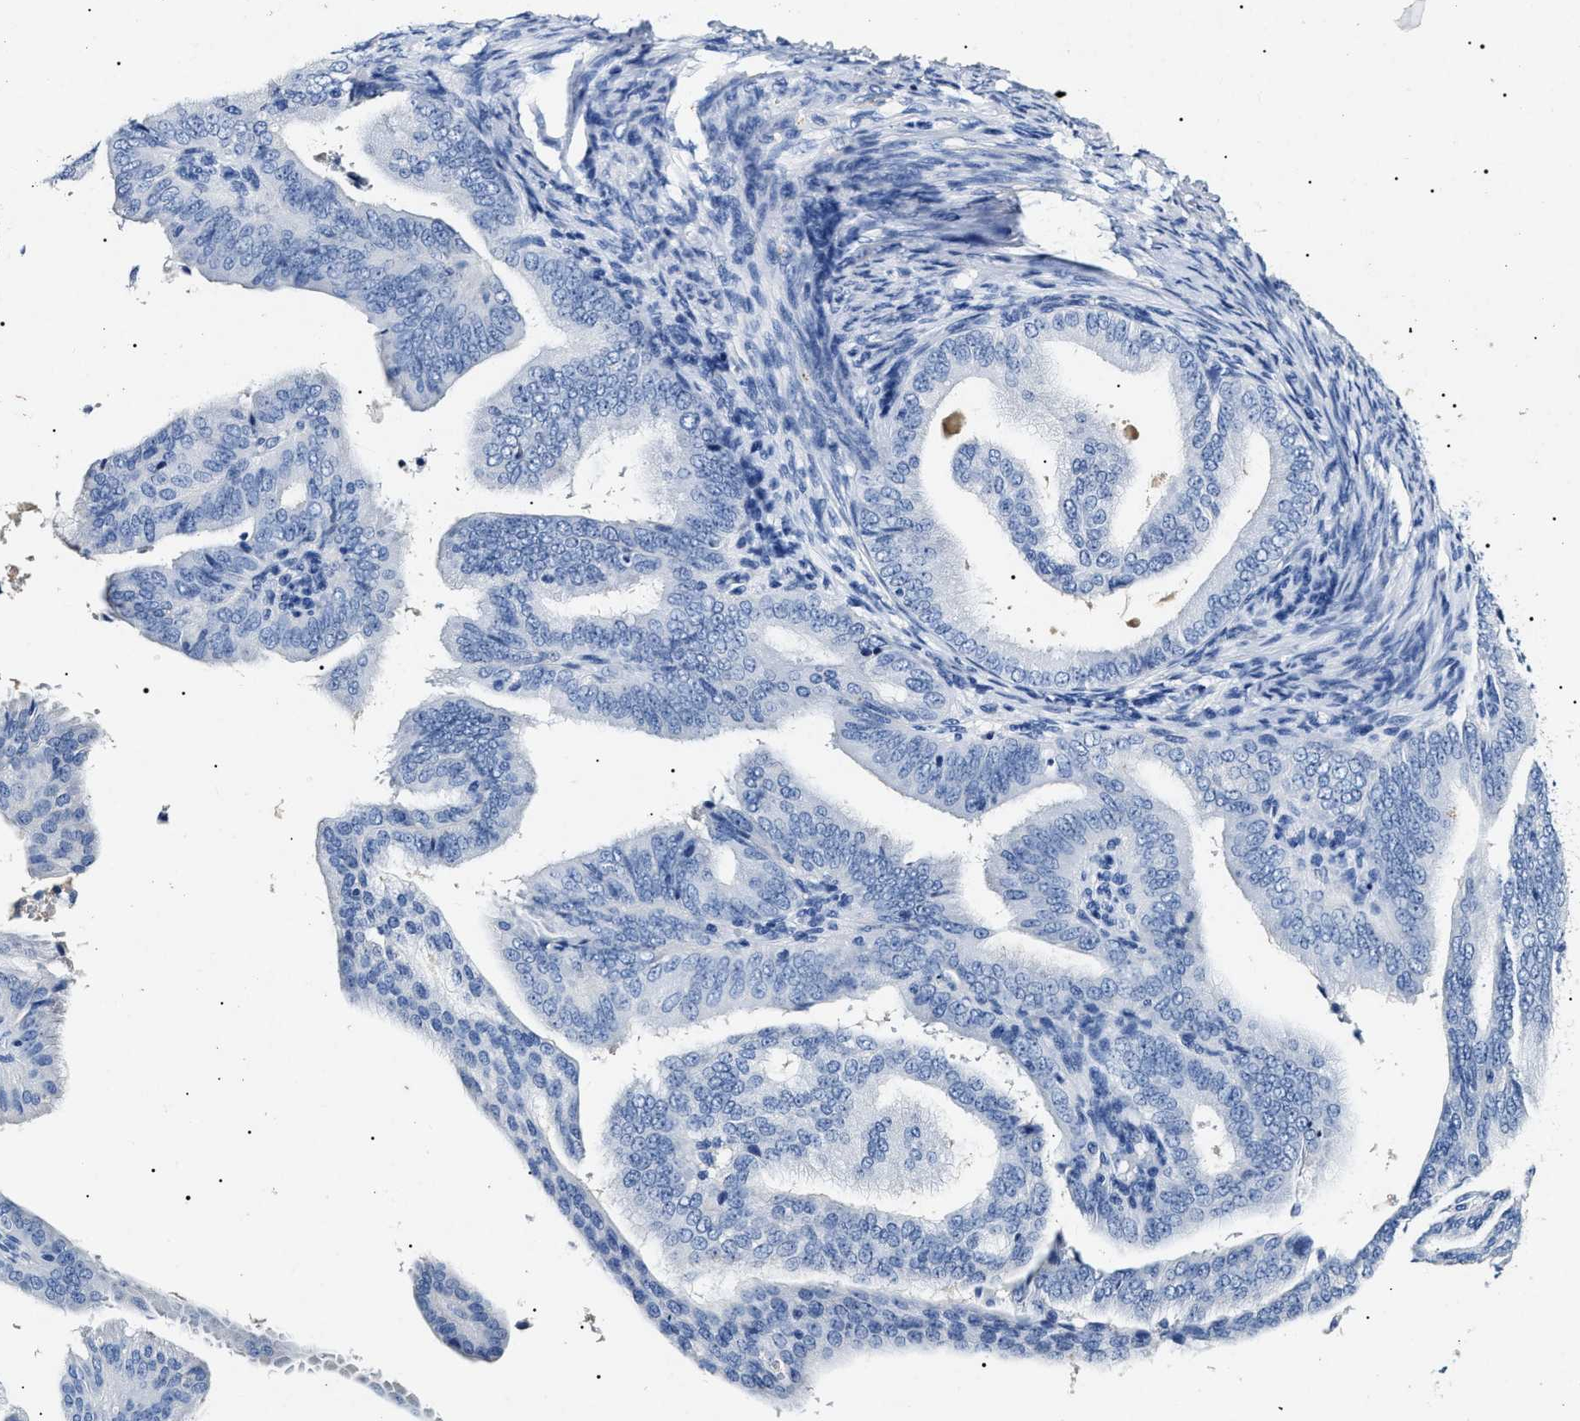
{"staining": {"intensity": "negative", "quantity": "none", "location": "none"}, "tissue": "endometrial cancer", "cell_type": "Tumor cells", "image_type": "cancer", "snomed": [{"axis": "morphology", "description": "Adenocarcinoma, NOS"}, {"axis": "topography", "description": "Endometrium"}], "caption": "Human adenocarcinoma (endometrial) stained for a protein using immunohistochemistry displays no staining in tumor cells.", "gene": "LRRC8E", "patient": {"sex": "female", "age": 58}}